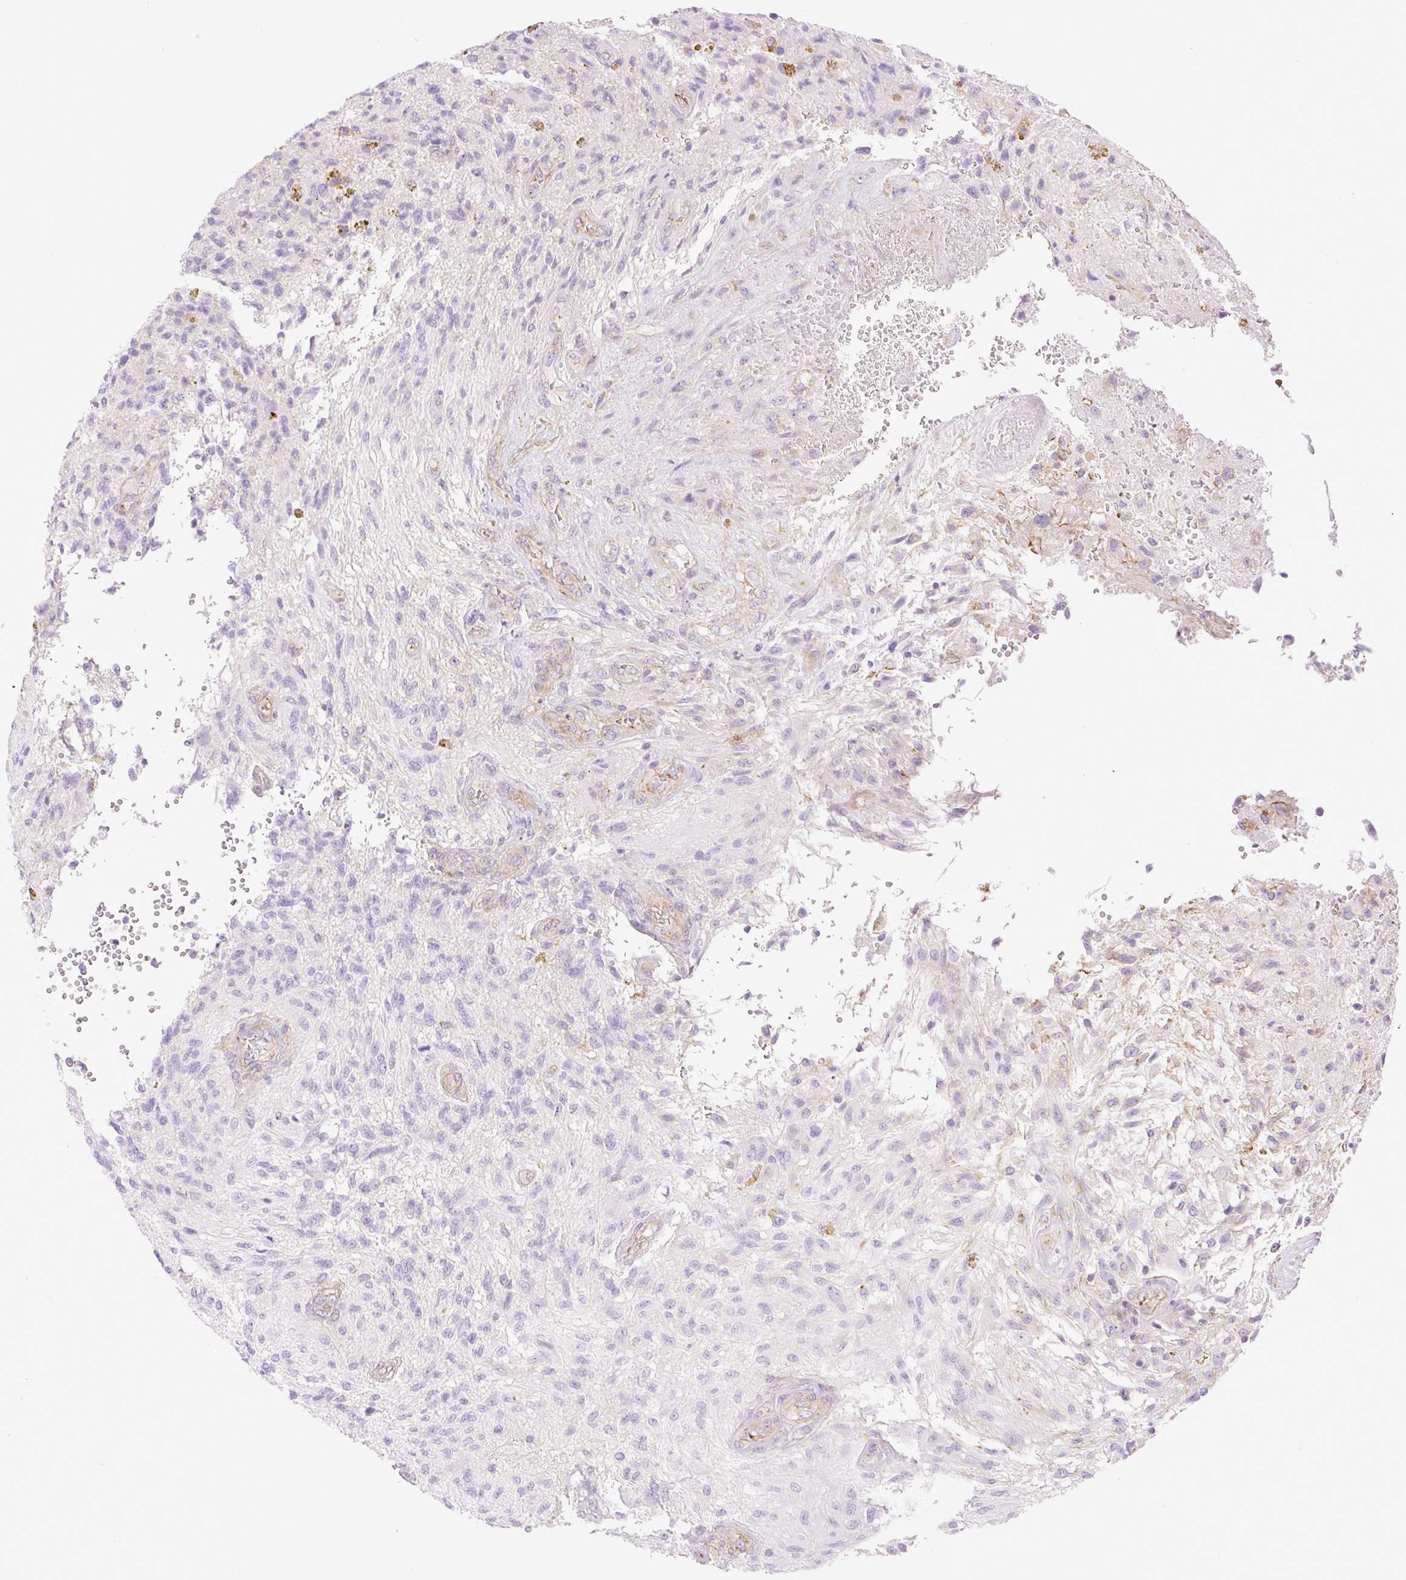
{"staining": {"intensity": "negative", "quantity": "none", "location": "none"}, "tissue": "glioma", "cell_type": "Tumor cells", "image_type": "cancer", "snomed": [{"axis": "morphology", "description": "Glioma, malignant, High grade"}, {"axis": "topography", "description": "Brain"}], "caption": "High power microscopy image of an IHC image of high-grade glioma (malignant), revealing no significant staining in tumor cells. Nuclei are stained in blue.", "gene": "EHD3", "patient": {"sex": "male", "age": 56}}